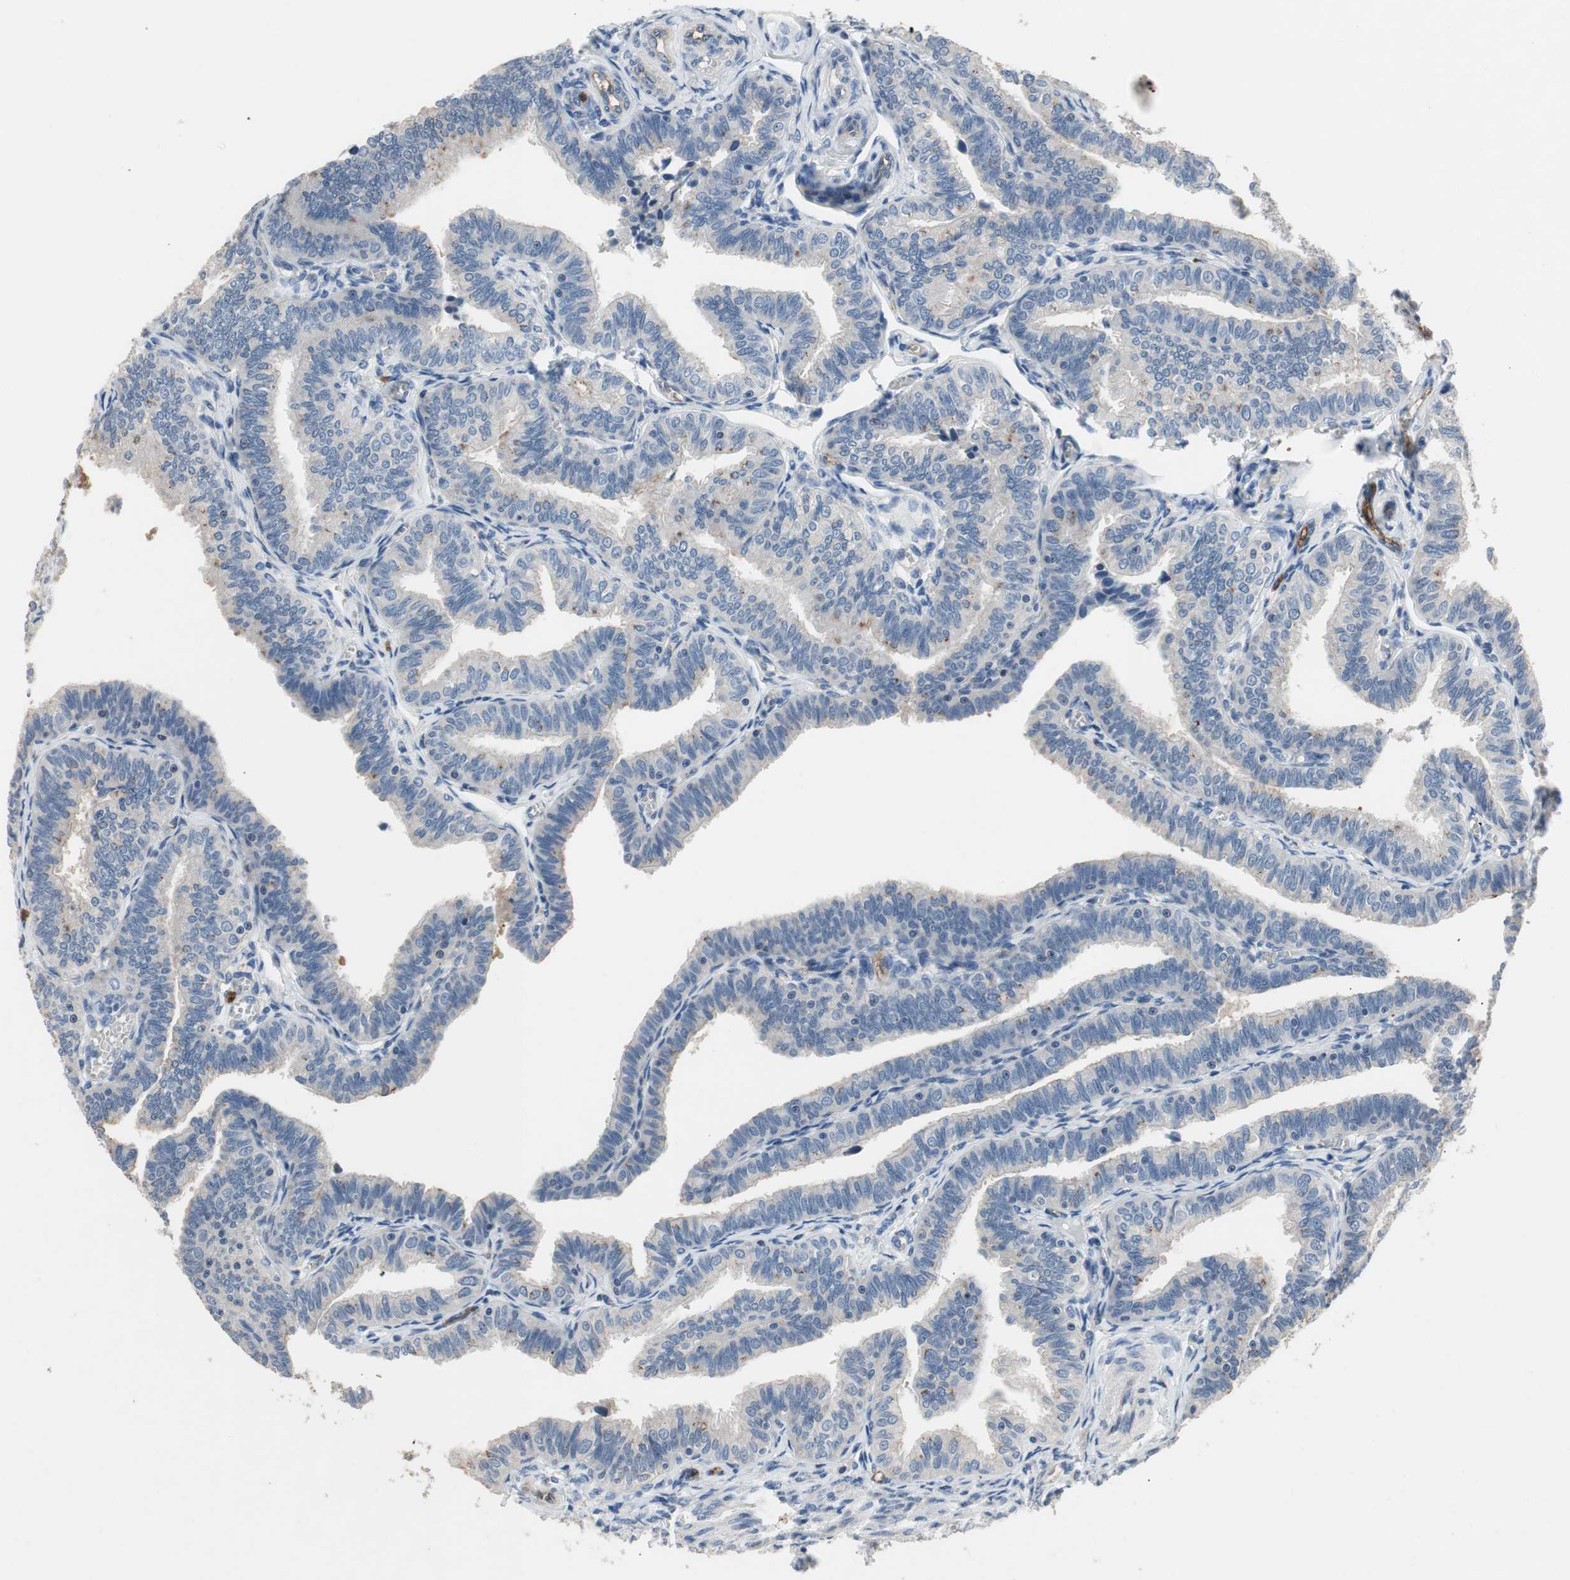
{"staining": {"intensity": "strong", "quantity": "<25%", "location": "cytoplasmic/membranous"}, "tissue": "fallopian tube", "cell_type": "Glandular cells", "image_type": "normal", "snomed": [{"axis": "morphology", "description": "Normal tissue, NOS"}, {"axis": "topography", "description": "Fallopian tube"}], "caption": "About <25% of glandular cells in unremarkable fallopian tube demonstrate strong cytoplasmic/membranous protein expression as visualized by brown immunohistochemical staining.", "gene": "ALPL", "patient": {"sex": "female", "age": 46}}